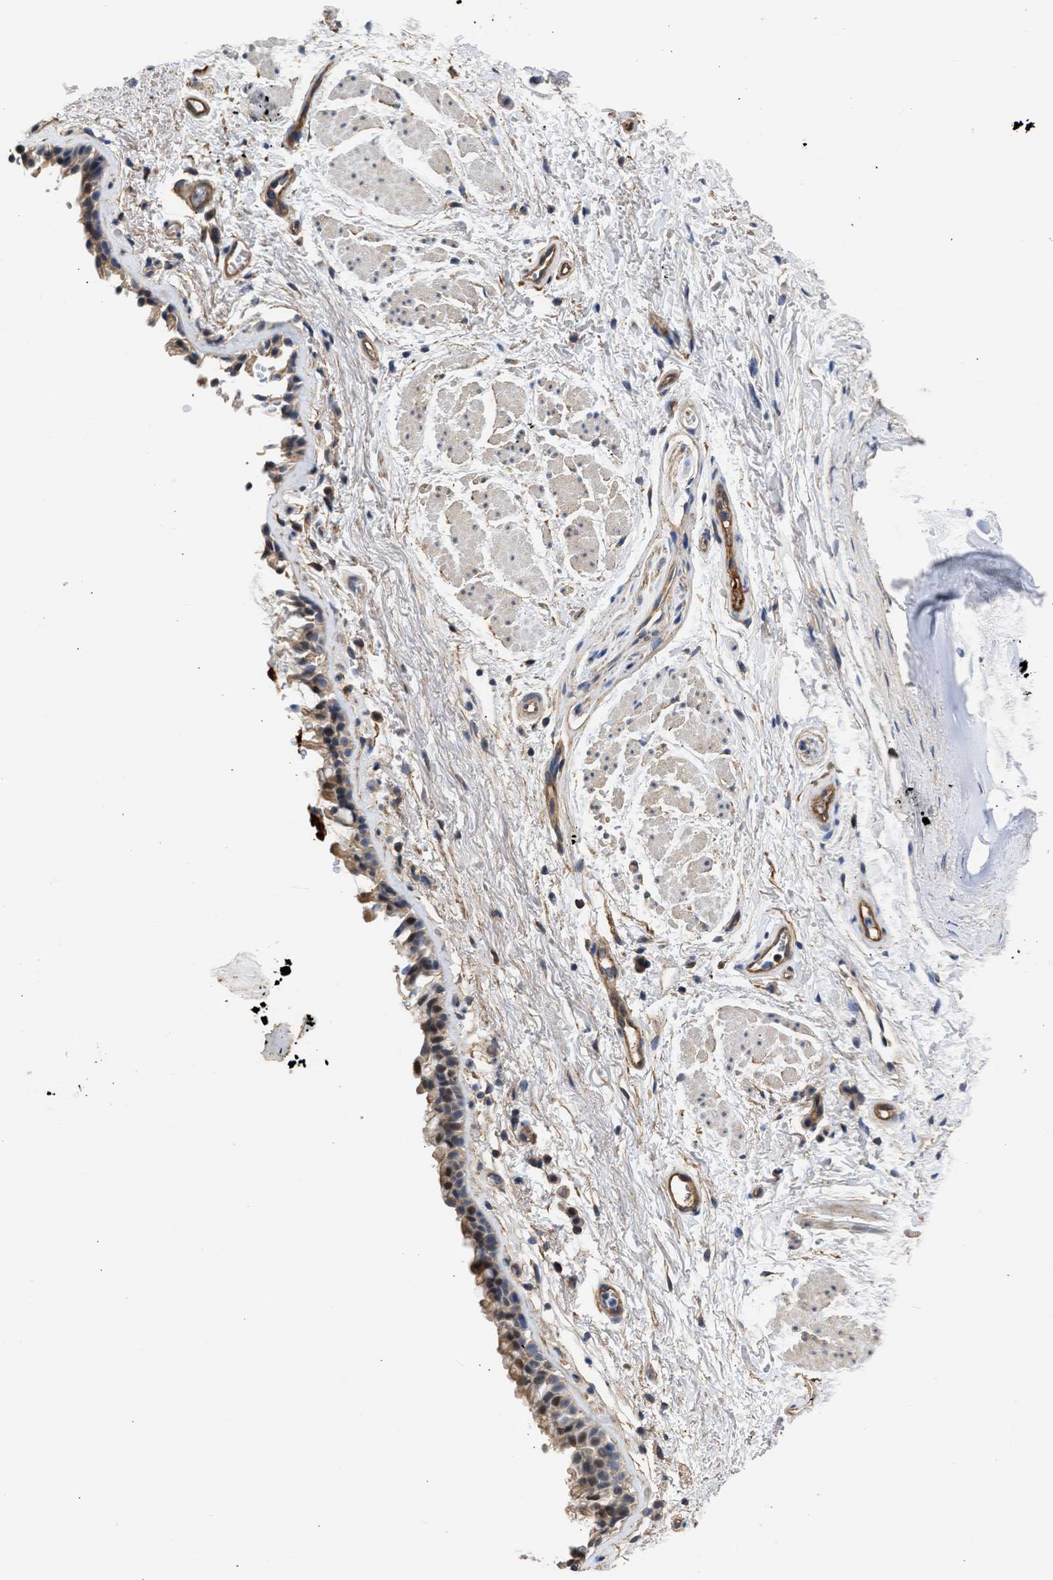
{"staining": {"intensity": "moderate", "quantity": ">75%", "location": "cytoplasmic/membranous,nuclear"}, "tissue": "bronchus", "cell_type": "Respiratory epithelial cells", "image_type": "normal", "snomed": [{"axis": "morphology", "description": "Normal tissue, NOS"}, {"axis": "topography", "description": "Cartilage tissue"}, {"axis": "topography", "description": "Bronchus"}], "caption": "The immunohistochemical stain highlights moderate cytoplasmic/membranous,nuclear expression in respiratory epithelial cells of normal bronchus.", "gene": "MAS1L", "patient": {"sex": "female", "age": 53}}